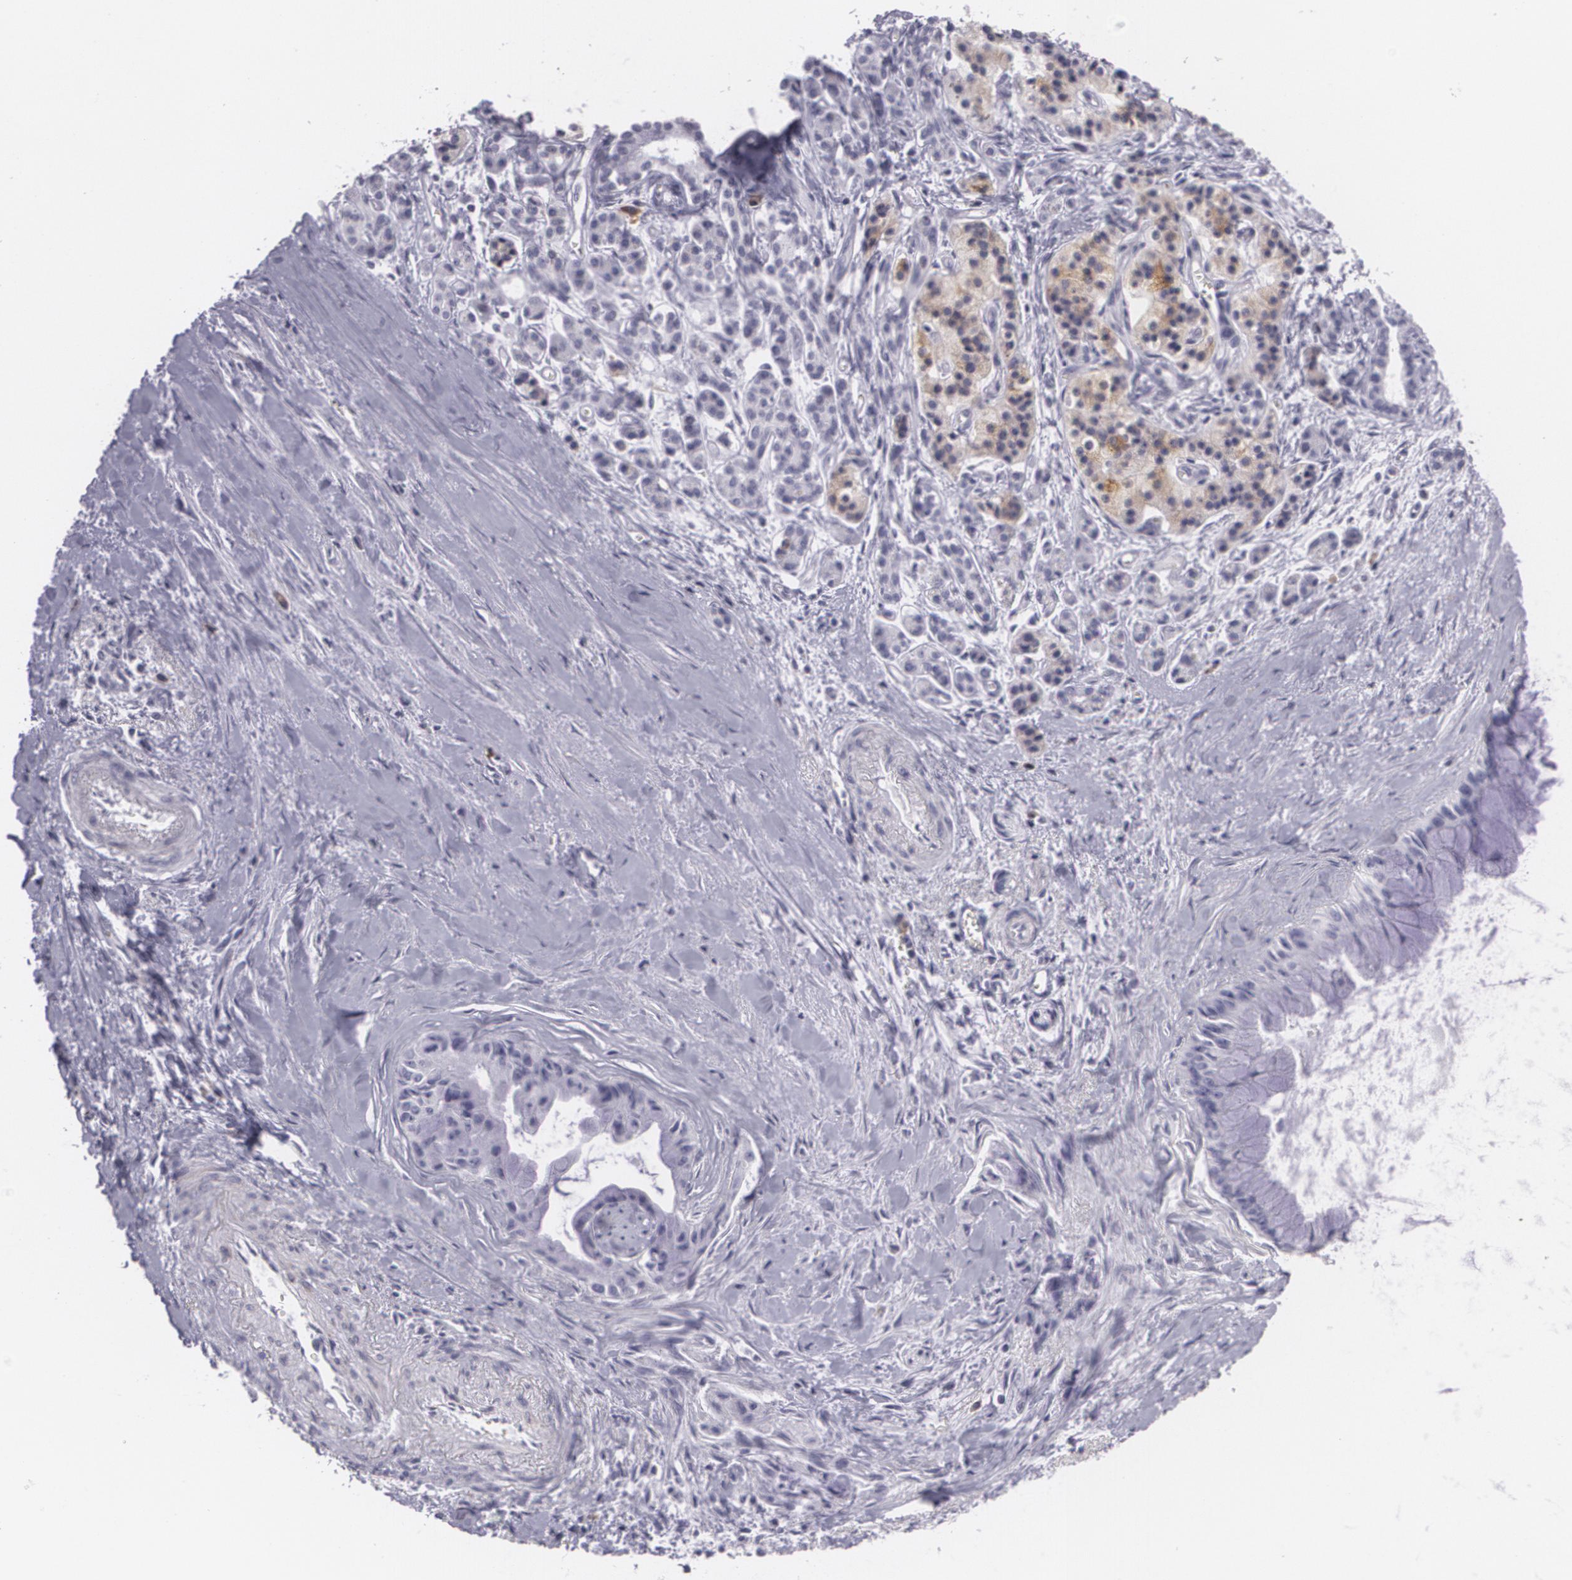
{"staining": {"intensity": "negative", "quantity": "none", "location": "none"}, "tissue": "pancreatic cancer", "cell_type": "Tumor cells", "image_type": "cancer", "snomed": [{"axis": "morphology", "description": "Adenocarcinoma, NOS"}, {"axis": "topography", "description": "Pancreas"}], "caption": "Pancreatic adenocarcinoma was stained to show a protein in brown. There is no significant expression in tumor cells. (DAB immunohistochemistry visualized using brightfield microscopy, high magnification).", "gene": "MAP2", "patient": {"sex": "male", "age": 59}}